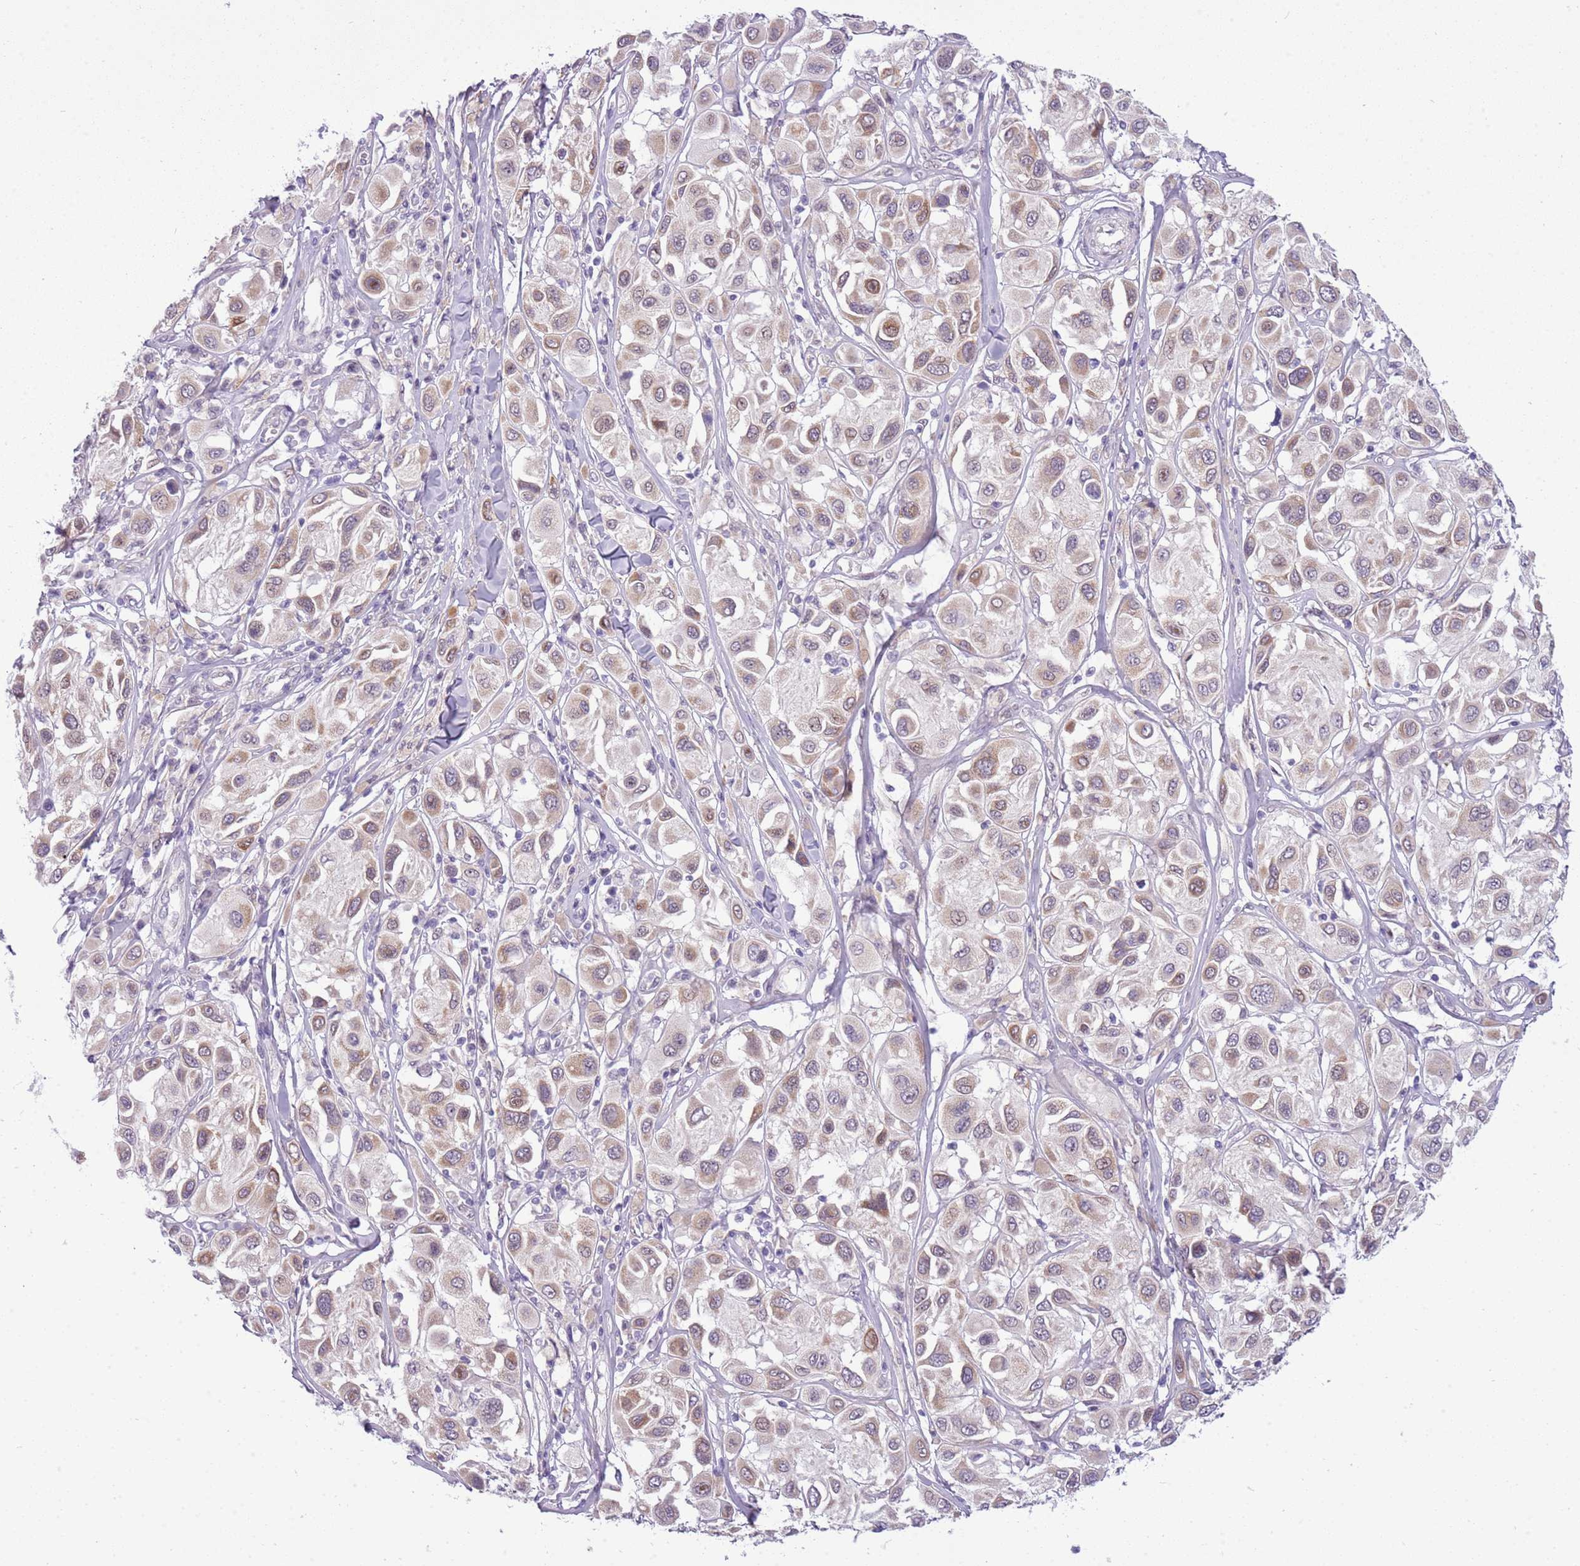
{"staining": {"intensity": "weak", "quantity": ">75%", "location": "cytoplasmic/membranous,nuclear"}, "tissue": "melanoma", "cell_type": "Tumor cells", "image_type": "cancer", "snomed": [{"axis": "morphology", "description": "Malignant melanoma, Metastatic site"}, {"axis": "topography", "description": "Skin"}], "caption": "Malignant melanoma (metastatic site) stained with a brown dye displays weak cytoplasmic/membranous and nuclear positive positivity in approximately >75% of tumor cells.", "gene": "FAM120C", "patient": {"sex": "male", "age": 41}}